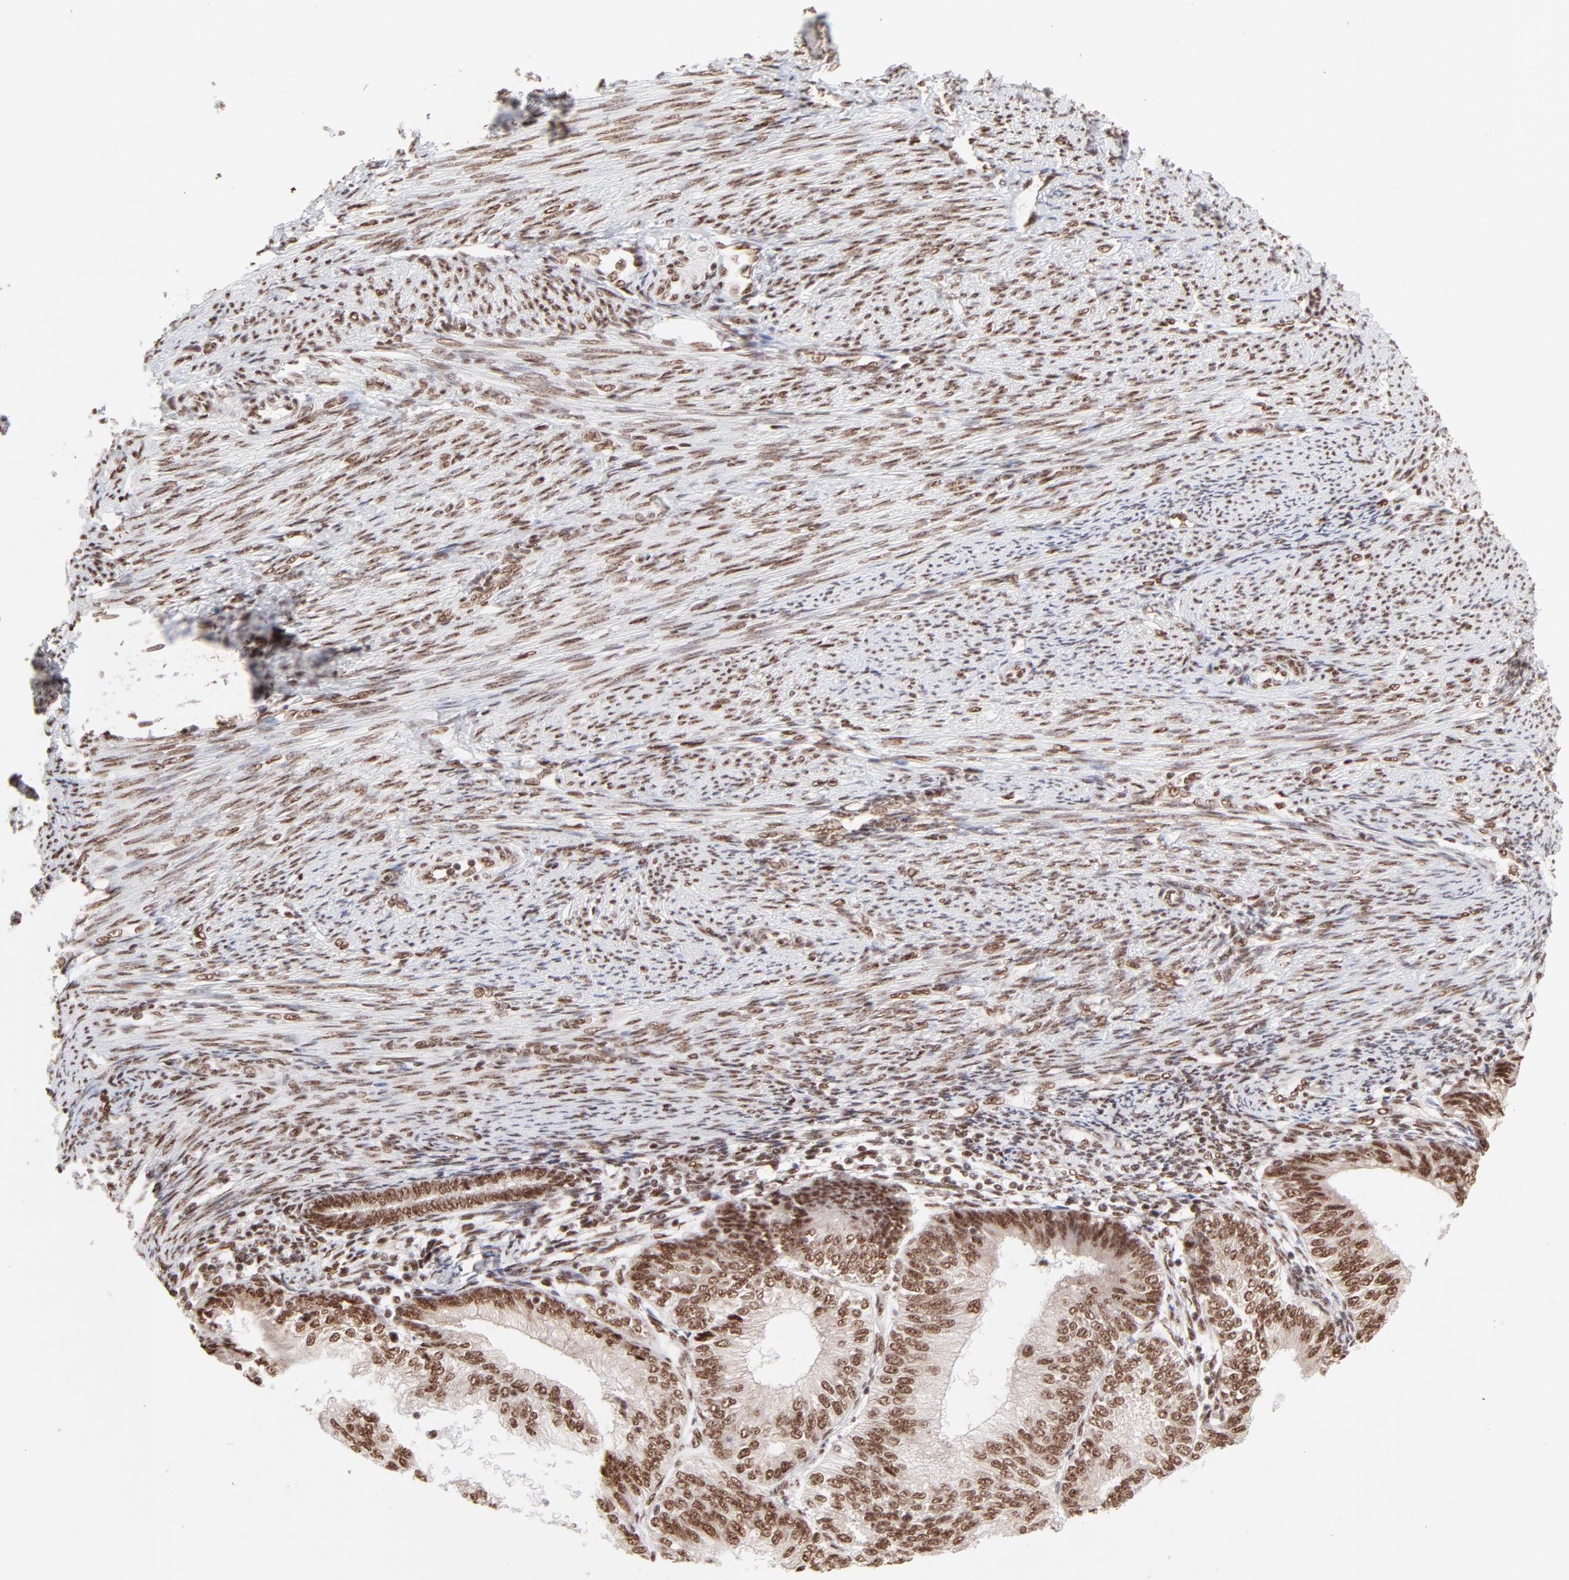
{"staining": {"intensity": "moderate", "quantity": ">75%", "location": "nuclear"}, "tissue": "endometrial cancer", "cell_type": "Tumor cells", "image_type": "cancer", "snomed": [{"axis": "morphology", "description": "Adenocarcinoma, NOS"}, {"axis": "topography", "description": "Endometrium"}], "caption": "DAB immunohistochemical staining of human endometrial cancer displays moderate nuclear protein staining in about >75% of tumor cells. Ihc stains the protein in brown and the nuclei are stained blue.", "gene": "TARDBP", "patient": {"sex": "female", "age": 55}}